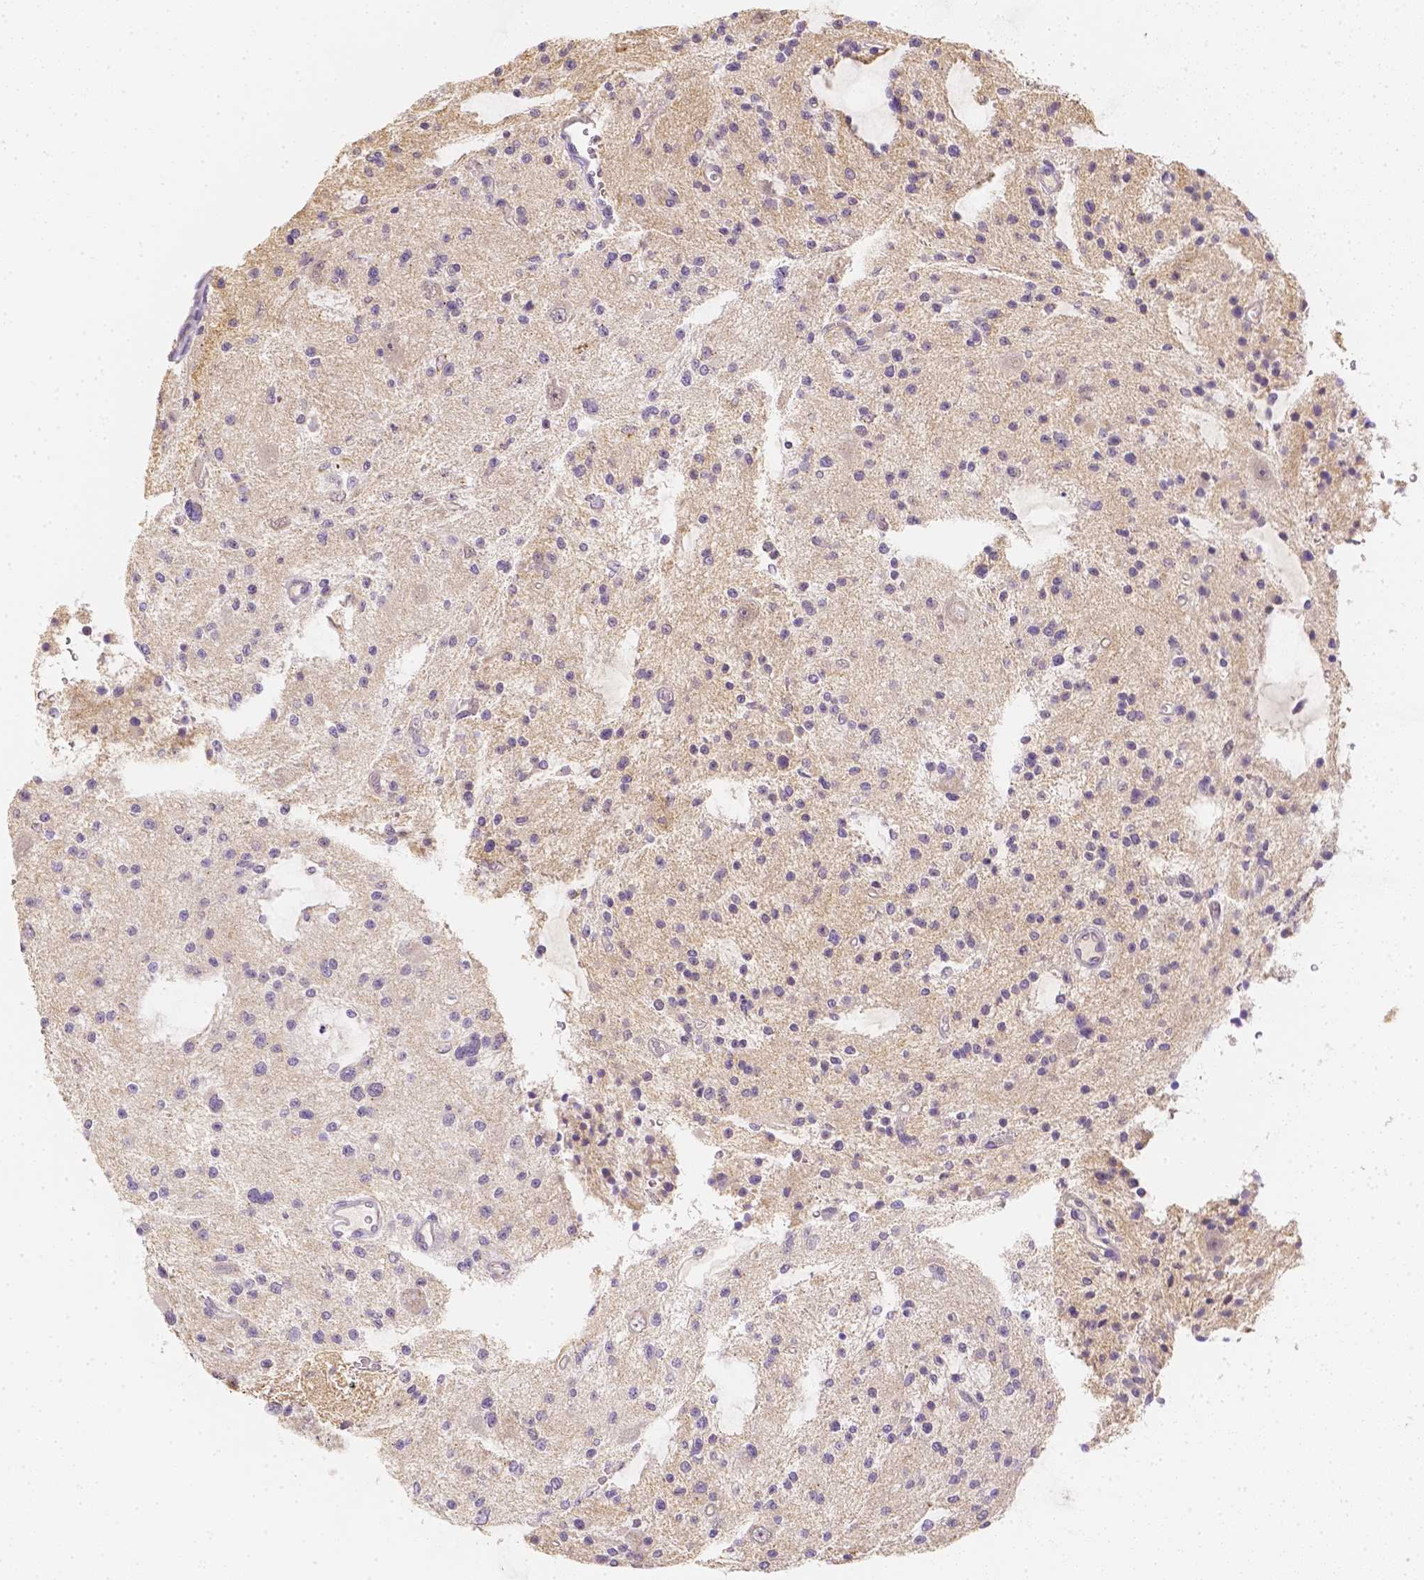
{"staining": {"intensity": "negative", "quantity": "none", "location": "none"}, "tissue": "glioma", "cell_type": "Tumor cells", "image_type": "cancer", "snomed": [{"axis": "morphology", "description": "Glioma, malignant, Low grade"}, {"axis": "topography", "description": "Brain"}], "caption": "There is no significant positivity in tumor cells of malignant low-grade glioma.", "gene": "C10orf67", "patient": {"sex": "male", "age": 43}}